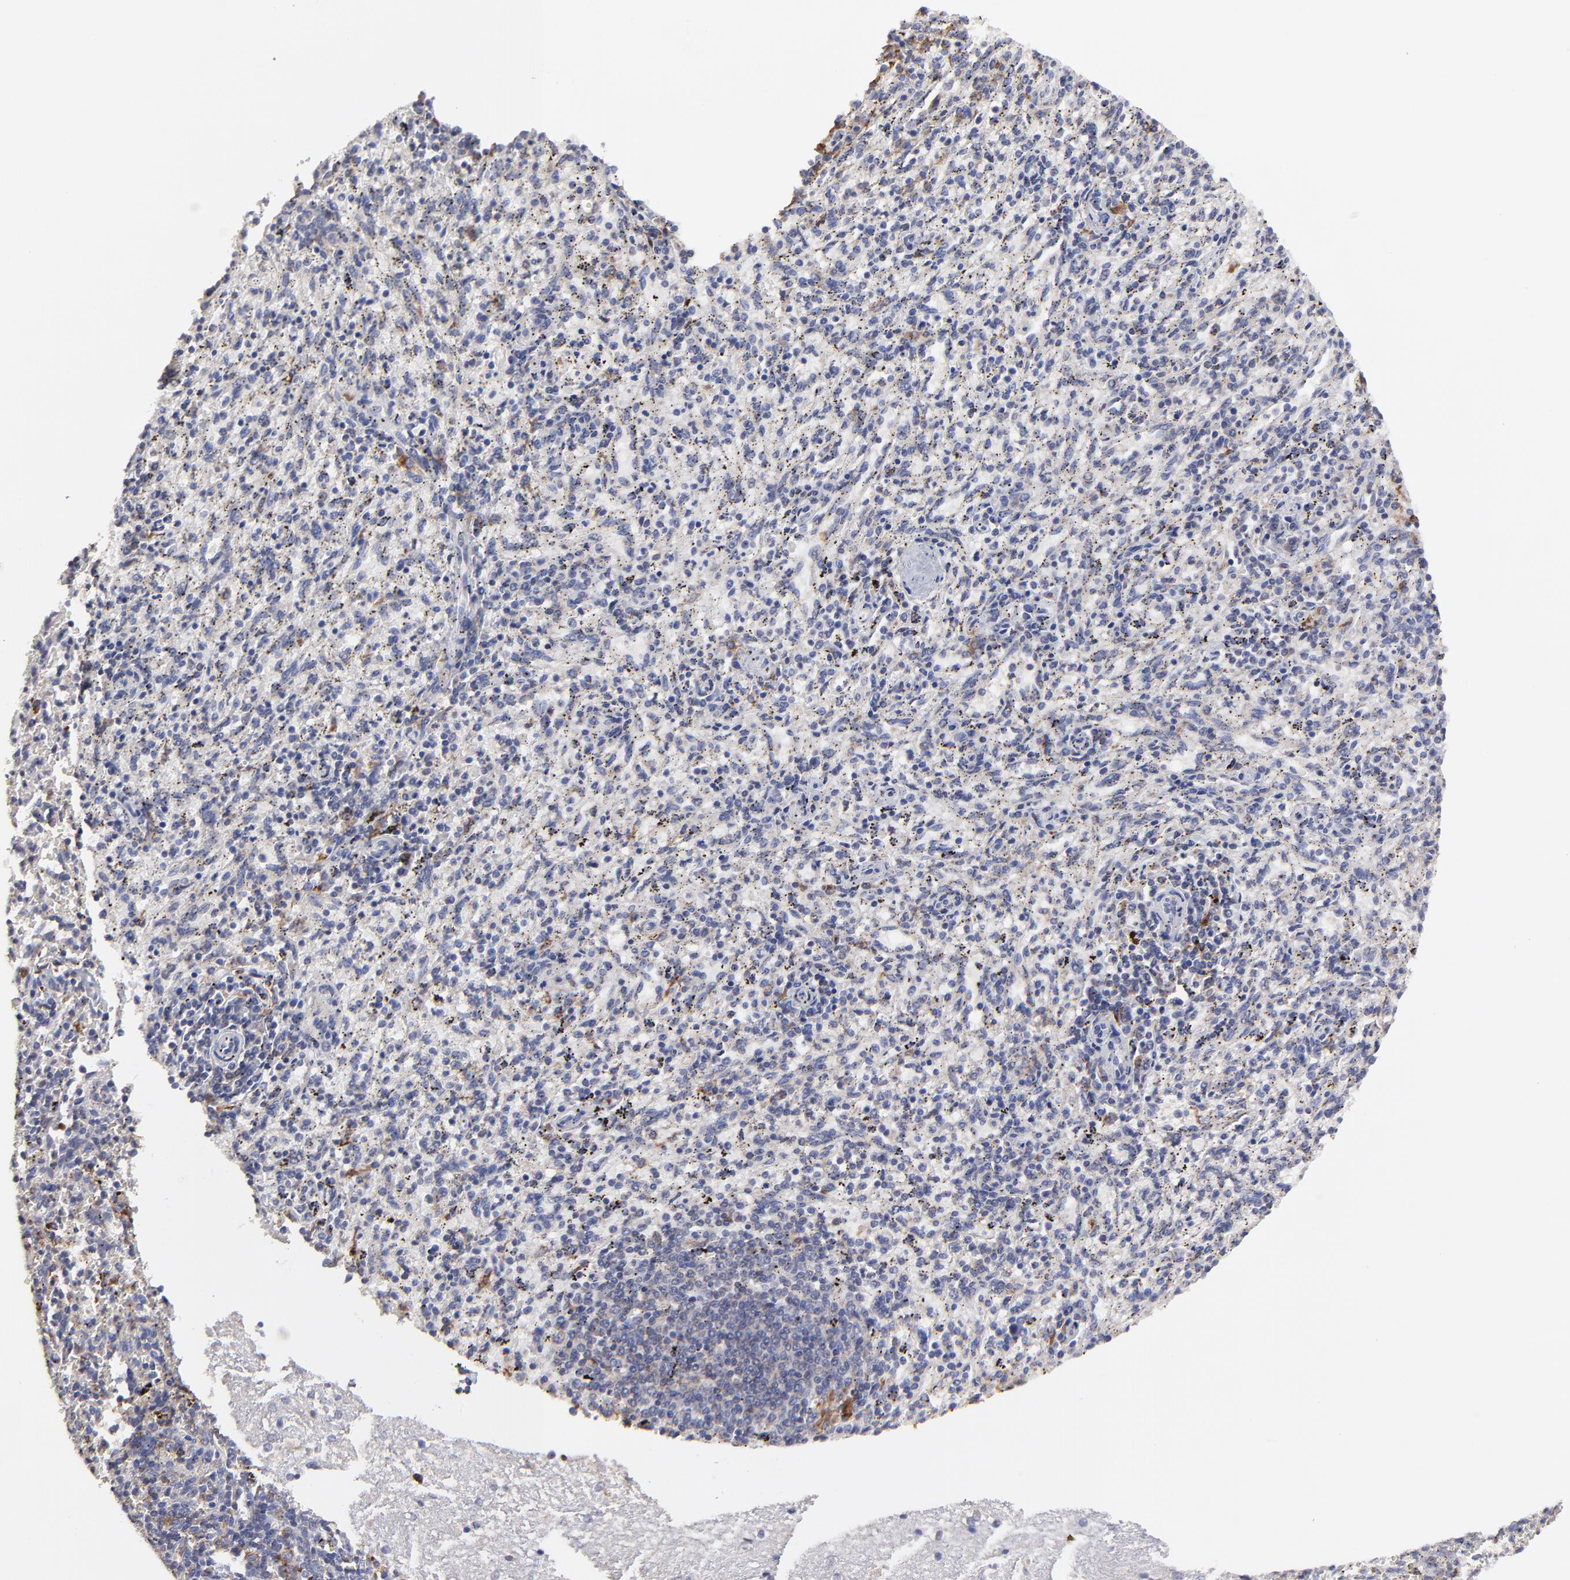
{"staining": {"intensity": "moderate", "quantity": "<25%", "location": "cytoplasmic/membranous"}, "tissue": "spleen", "cell_type": "Cells in red pulp", "image_type": "normal", "snomed": [{"axis": "morphology", "description": "Normal tissue, NOS"}, {"axis": "topography", "description": "Spleen"}], "caption": "Immunohistochemistry (IHC) staining of benign spleen, which displays low levels of moderate cytoplasmic/membranous expression in about <25% of cells in red pulp indicating moderate cytoplasmic/membranous protein expression. The staining was performed using DAB (brown) for protein detection and nuclei were counterstained in hematoxylin (blue).", "gene": "GCSAM", "patient": {"sex": "female", "age": 10}}